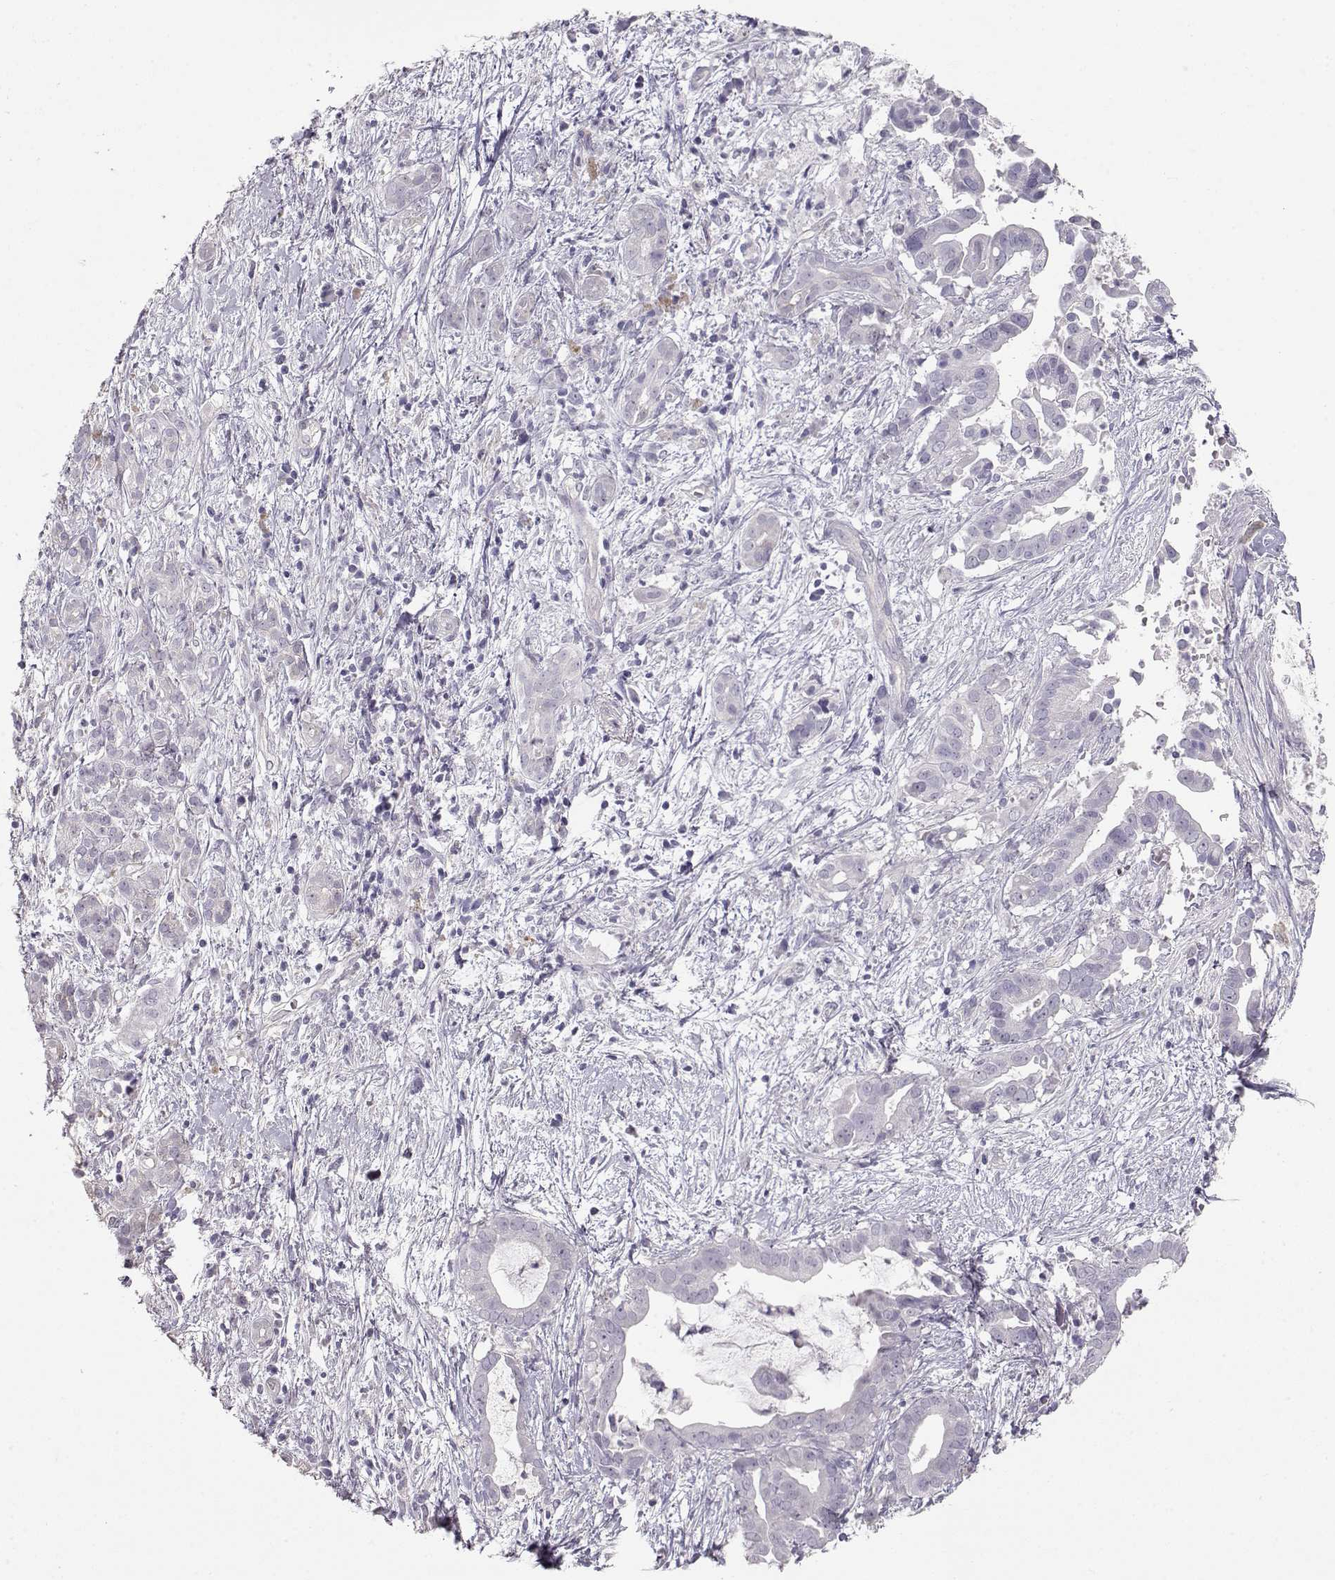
{"staining": {"intensity": "negative", "quantity": "none", "location": "none"}, "tissue": "pancreatic cancer", "cell_type": "Tumor cells", "image_type": "cancer", "snomed": [{"axis": "morphology", "description": "Adenocarcinoma, NOS"}, {"axis": "topography", "description": "Pancreas"}], "caption": "Immunohistochemistry (IHC) image of neoplastic tissue: human adenocarcinoma (pancreatic) stained with DAB (3,3'-diaminobenzidine) reveals no significant protein positivity in tumor cells. (DAB (3,3'-diaminobenzidine) IHC visualized using brightfield microscopy, high magnification).", "gene": "SLC18A1", "patient": {"sex": "male", "age": 61}}